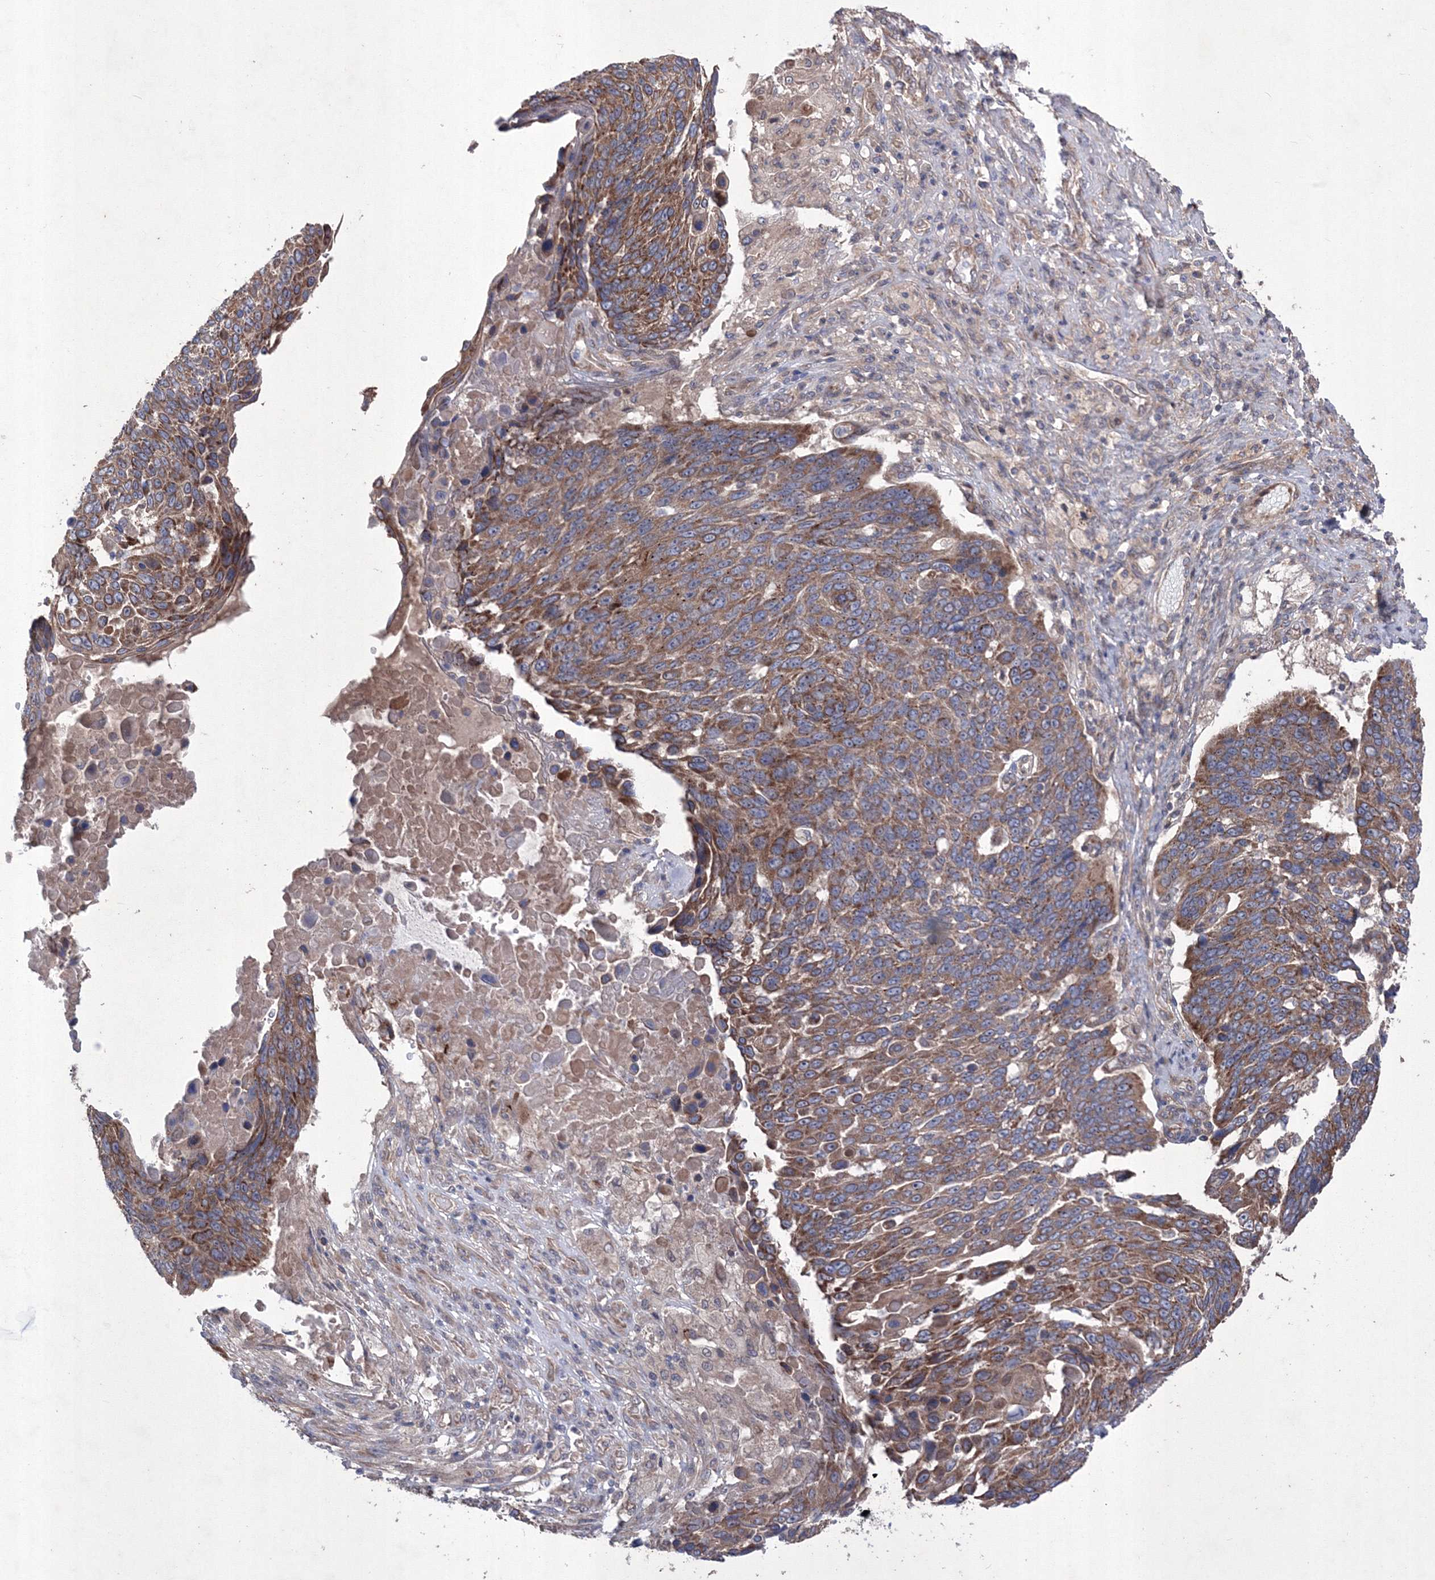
{"staining": {"intensity": "moderate", "quantity": ">75%", "location": "cytoplasmic/membranous"}, "tissue": "lung cancer", "cell_type": "Tumor cells", "image_type": "cancer", "snomed": [{"axis": "morphology", "description": "Squamous cell carcinoma, NOS"}, {"axis": "topography", "description": "Lung"}], "caption": "Protein analysis of lung cancer (squamous cell carcinoma) tissue exhibits moderate cytoplasmic/membranous positivity in approximately >75% of tumor cells. The staining was performed using DAB to visualize the protein expression in brown, while the nuclei were stained in blue with hematoxylin (Magnification: 20x).", "gene": "MTRF1L", "patient": {"sex": "male", "age": 66}}